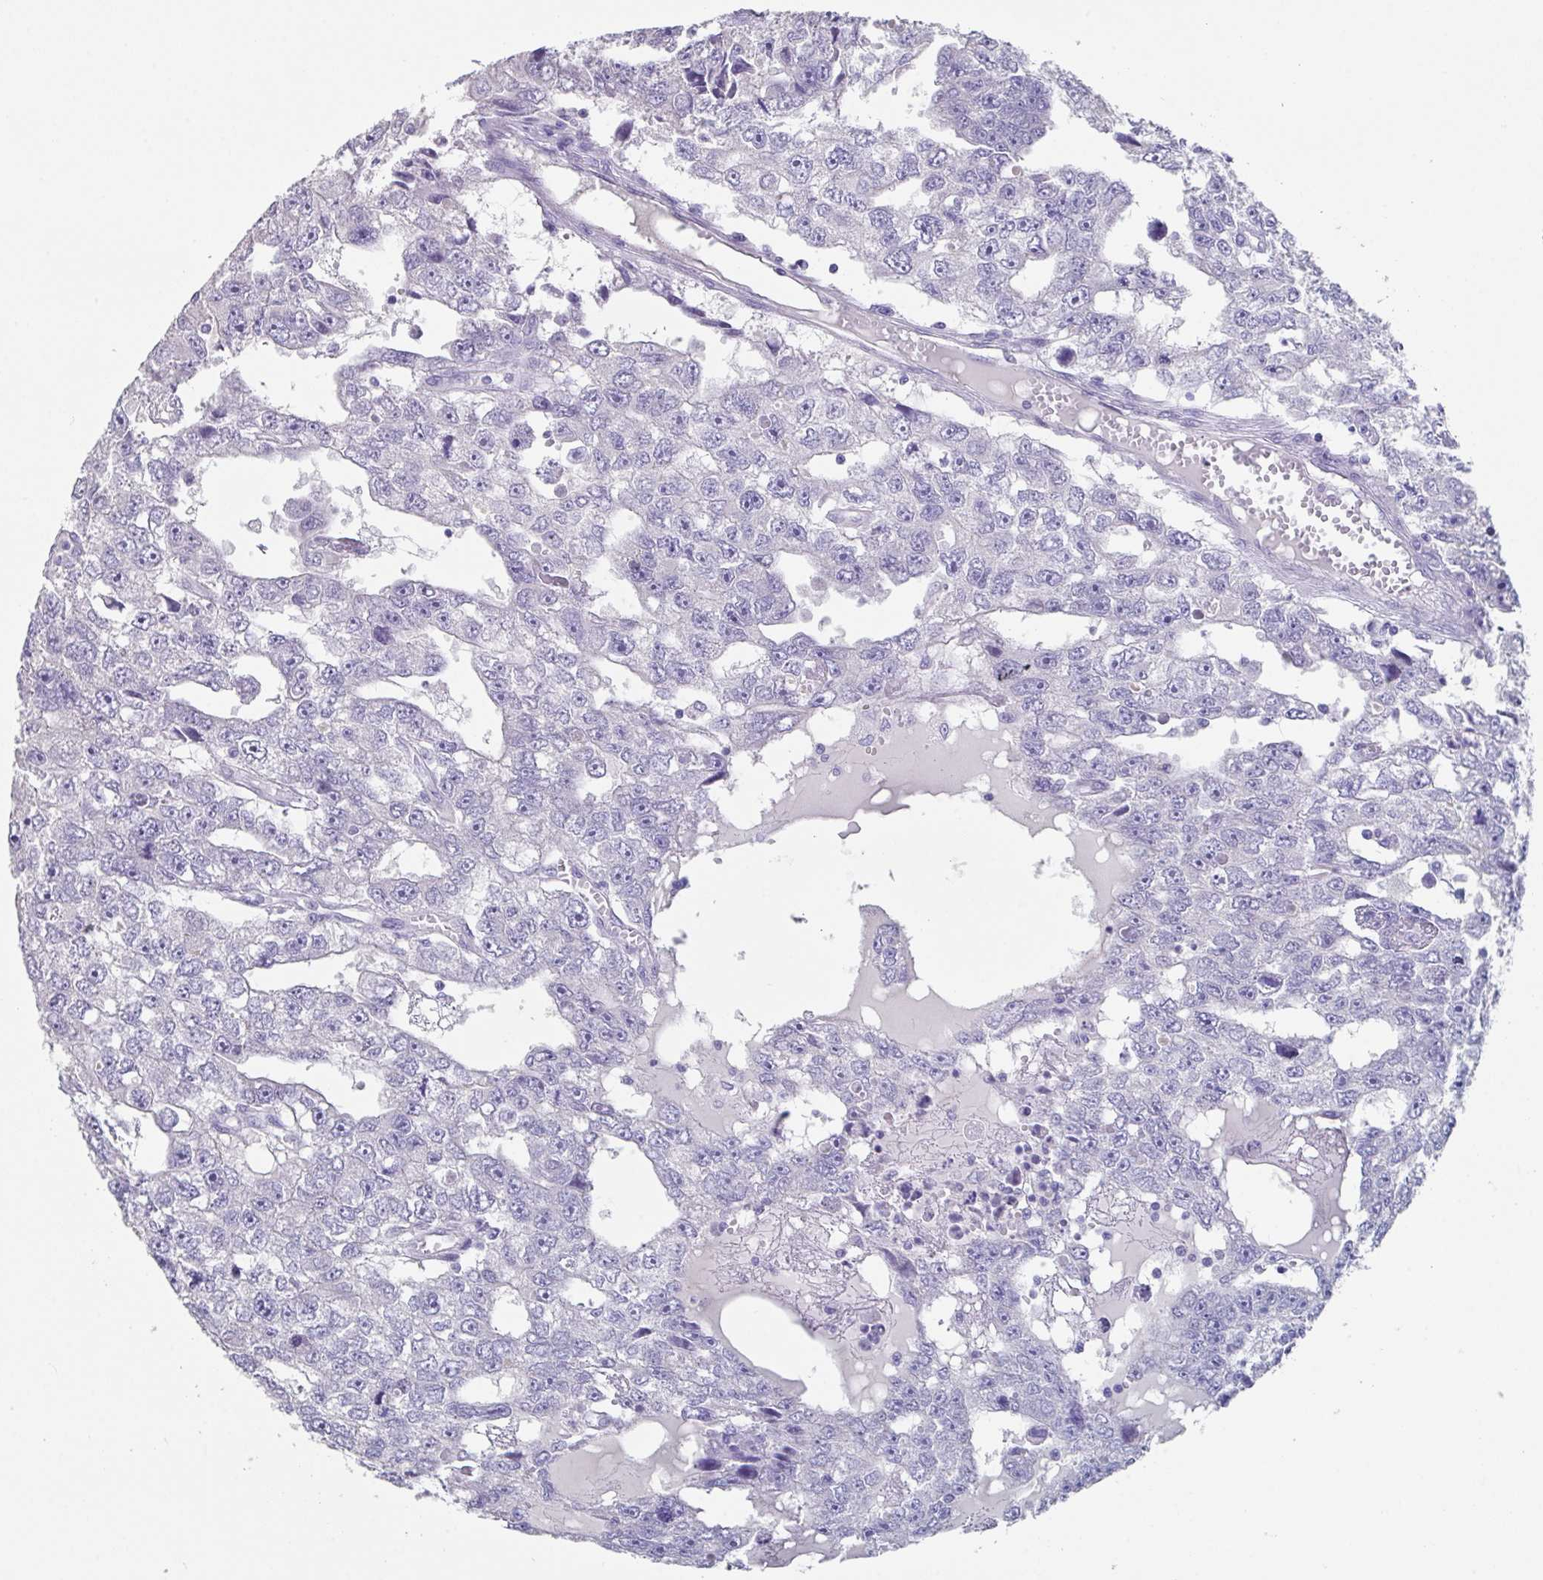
{"staining": {"intensity": "negative", "quantity": "none", "location": "none"}, "tissue": "testis cancer", "cell_type": "Tumor cells", "image_type": "cancer", "snomed": [{"axis": "morphology", "description": "Carcinoma, Embryonal, NOS"}, {"axis": "topography", "description": "Testis"}], "caption": "Tumor cells show no significant positivity in testis cancer (embryonal carcinoma).", "gene": "SLC44A4", "patient": {"sex": "male", "age": 20}}